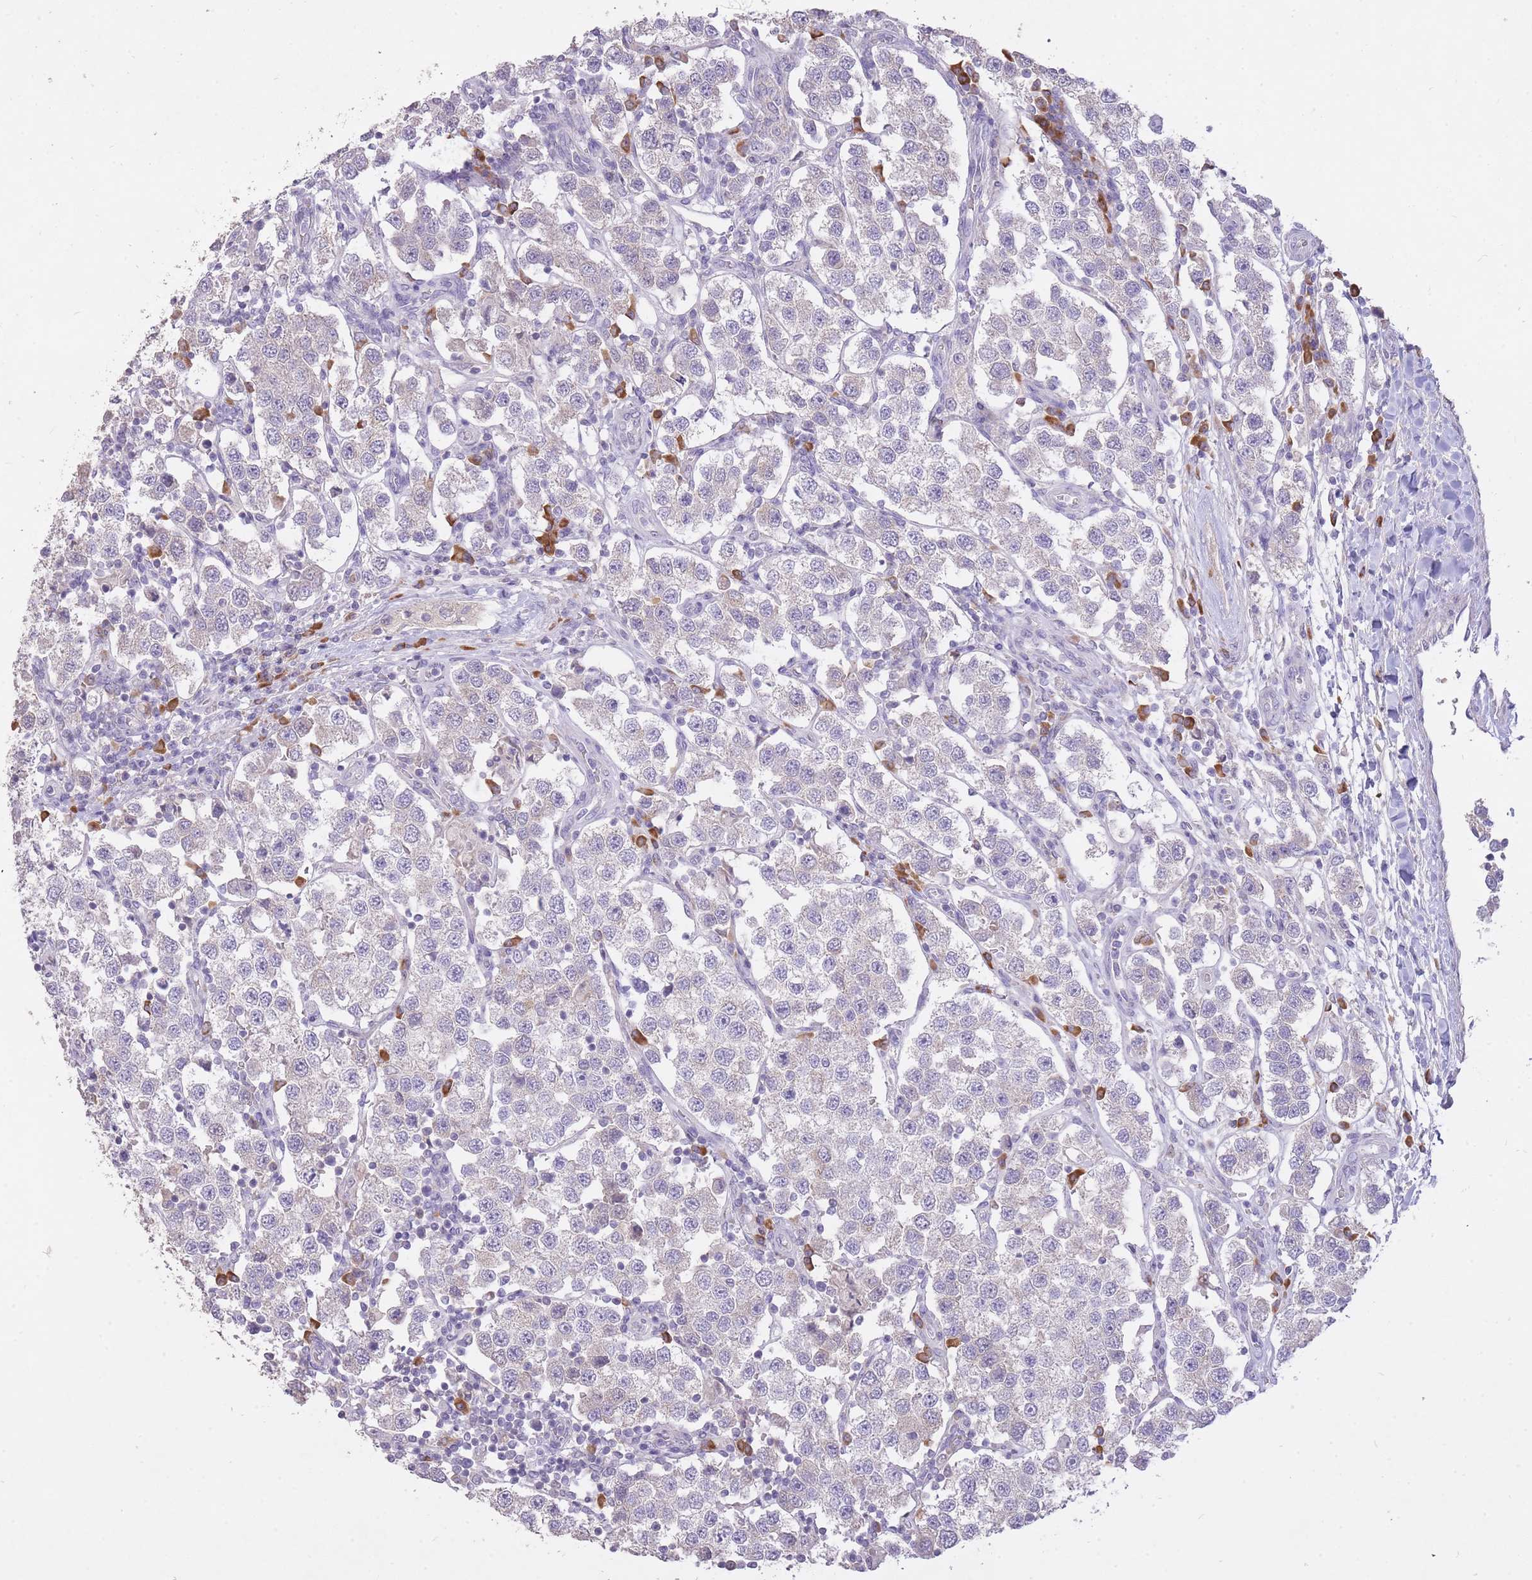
{"staining": {"intensity": "negative", "quantity": "none", "location": "none"}, "tissue": "testis cancer", "cell_type": "Tumor cells", "image_type": "cancer", "snomed": [{"axis": "morphology", "description": "Seminoma, NOS"}, {"axis": "topography", "description": "Testis"}], "caption": "Testis cancer (seminoma) was stained to show a protein in brown. There is no significant staining in tumor cells.", "gene": "FRG2C", "patient": {"sex": "male", "age": 37}}